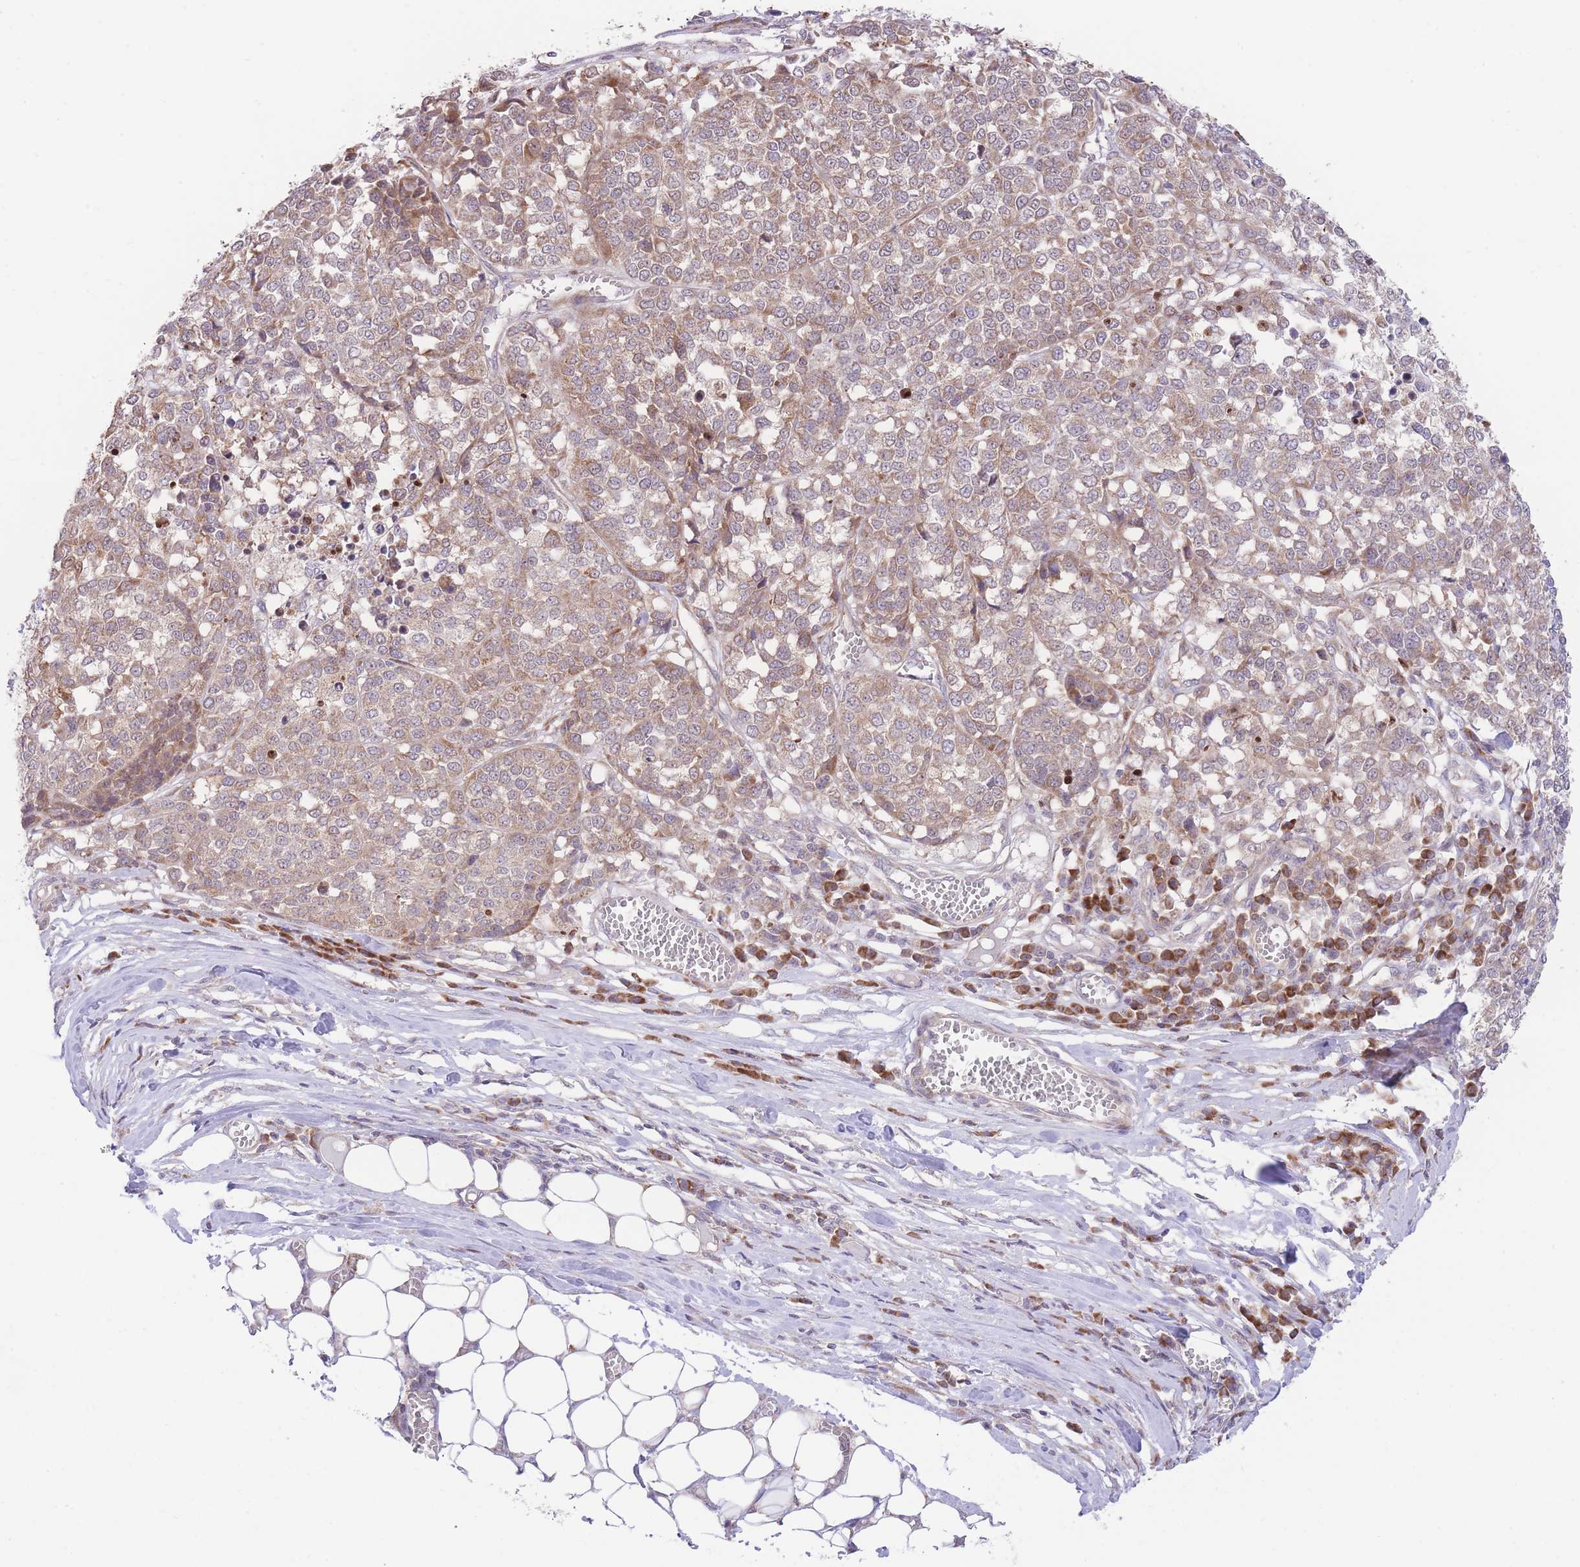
{"staining": {"intensity": "moderate", "quantity": ">75%", "location": "cytoplasmic/membranous"}, "tissue": "melanoma", "cell_type": "Tumor cells", "image_type": "cancer", "snomed": [{"axis": "morphology", "description": "Malignant melanoma, Metastatic site"}, {"axis": "topography", "description": "Lymph node"}], "caption": "This is a histology image of immunohistochemistry staining of malignant melanoma (metastatic site), which shows moderate staining in the cytoplasmic/membranous of tumor cells.", "gene": "BOLA2B", "patient": {"sex": "male", "age": 44}}